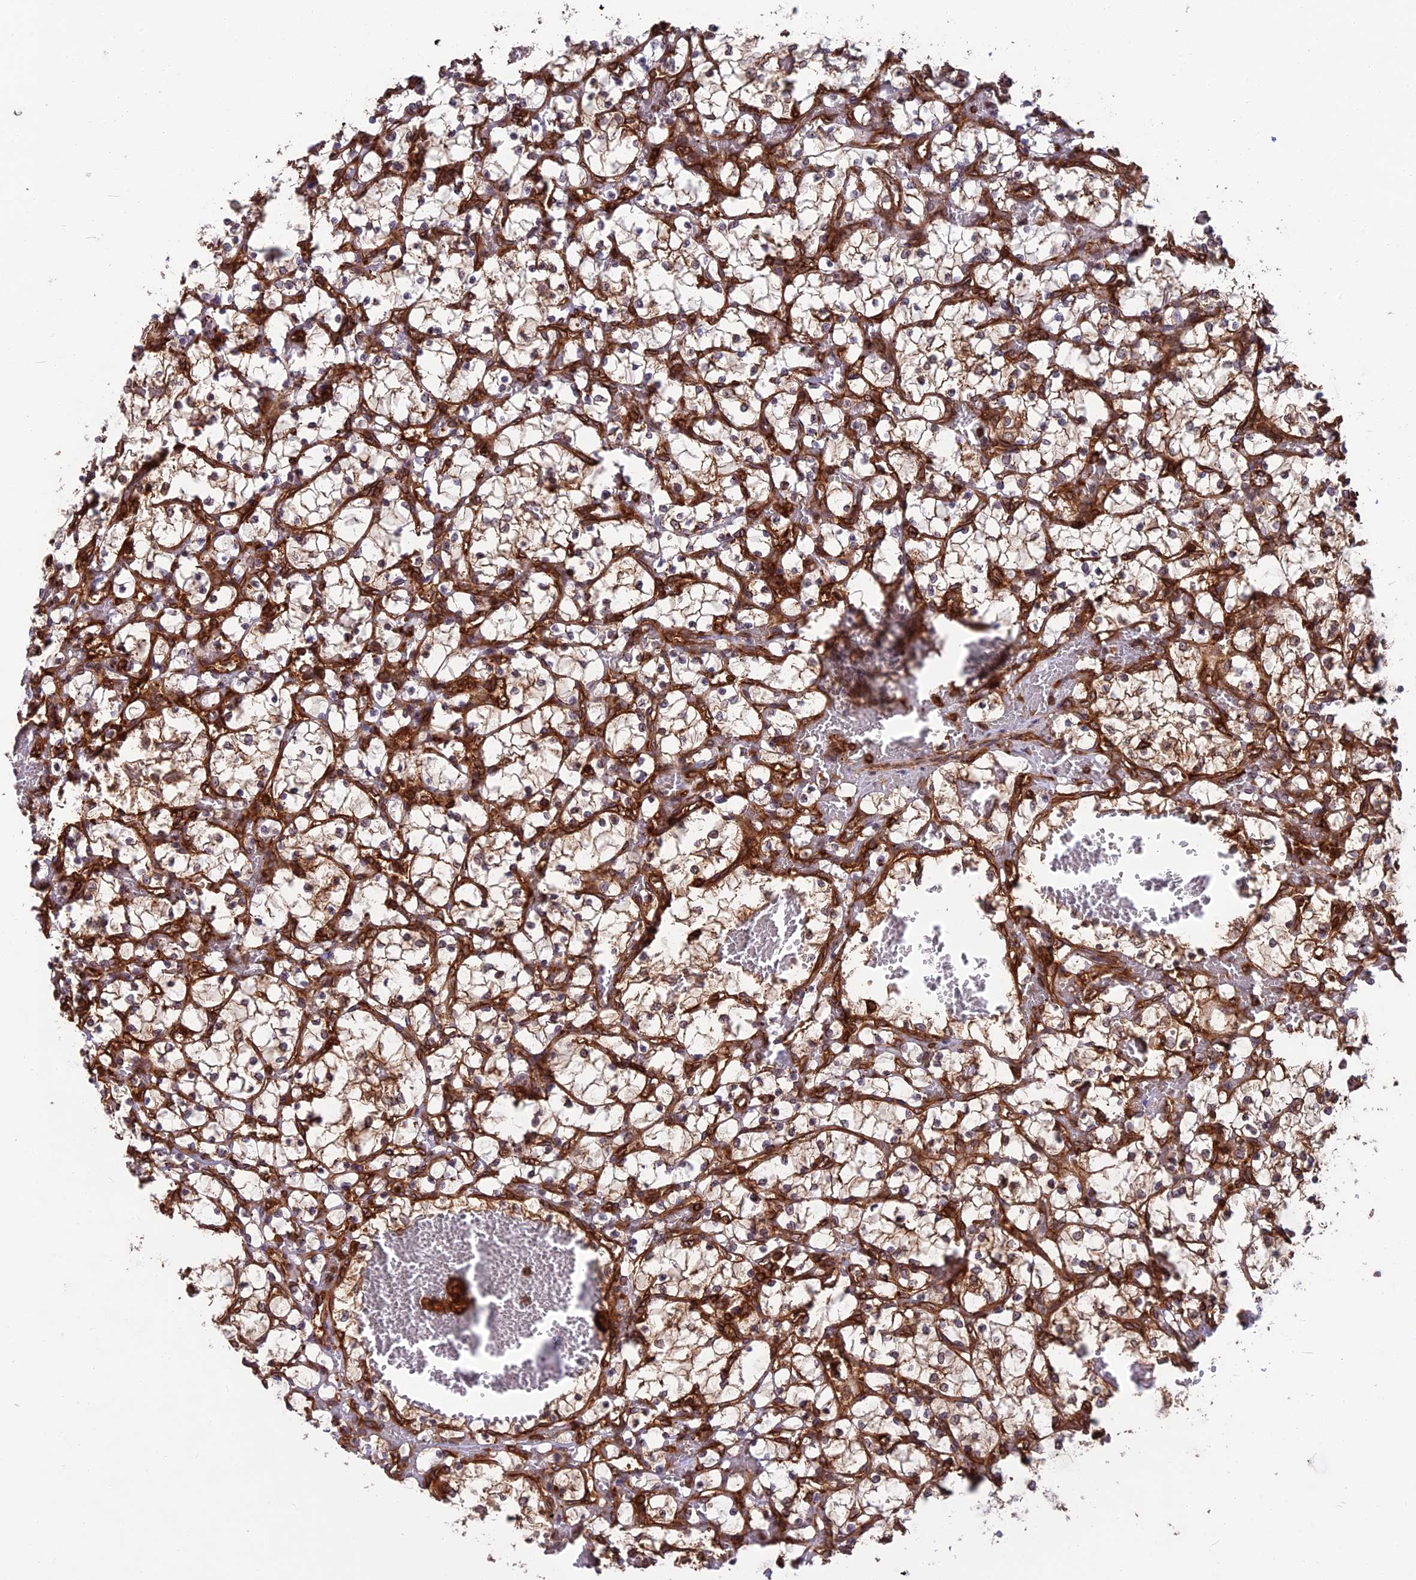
{"staining": {"intensity": "strong", "quantity": "25%-75%", "location": "cytoplasmic/membranous"}, "tissue": "renal cancer", "cell_type": "Tumor cells", "image_type": "cancer", "snomed": [{"axis": "morphology", "description": "Adenocarcinoma, NOS"}, {"axis": "topography", "description": "Kidney"}], "caption": "Adenocarcinoma (renal) stained for a protein (brown) displays strong cytoplasmic/membranous positive staining in about 25%-75% of tumor cells.", "gene": "WDR1", "patient": {"sex": "female", "age": 69}}